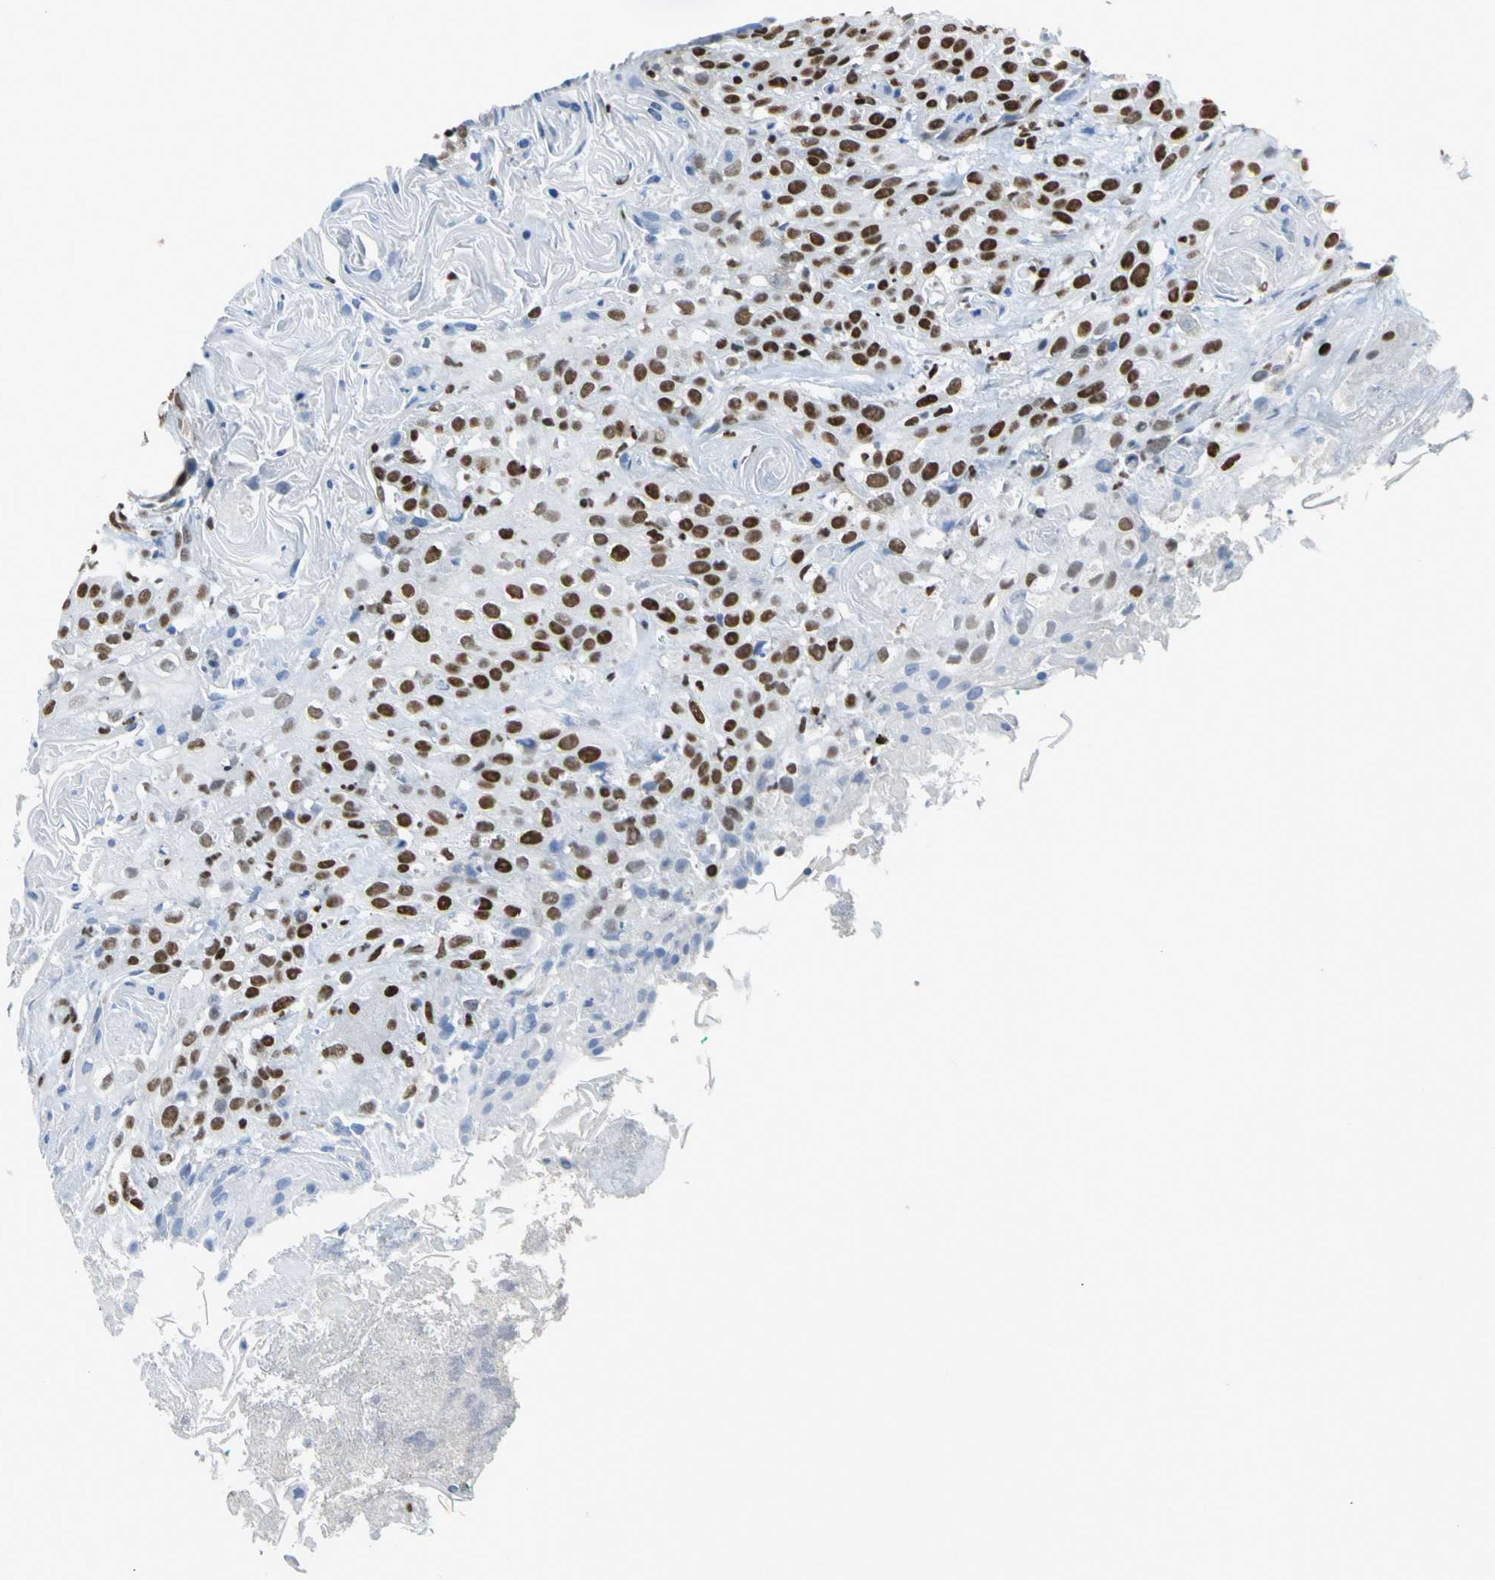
{"staining": {"intensity": "strong", "quantity": ">75%", "location": "nuclear"}, "tissue": "head and neck cancer", "cell_type": "Tumor cells", "image_type": "cancer", "snomed": [{"axis": "morphology", "description": "Squamous cell carcinoma, NOS"}, {"axis": "topography", "description": "Head-Neck"}], "caption": "Immunohistochemical staining of squamous cell carcinoma (head and neck) reveals high levels of strong nuclear expression in about >75% of tumor cells.", "gene": "HNRNPD", "patient": {"sex": "female", "age": 84}}